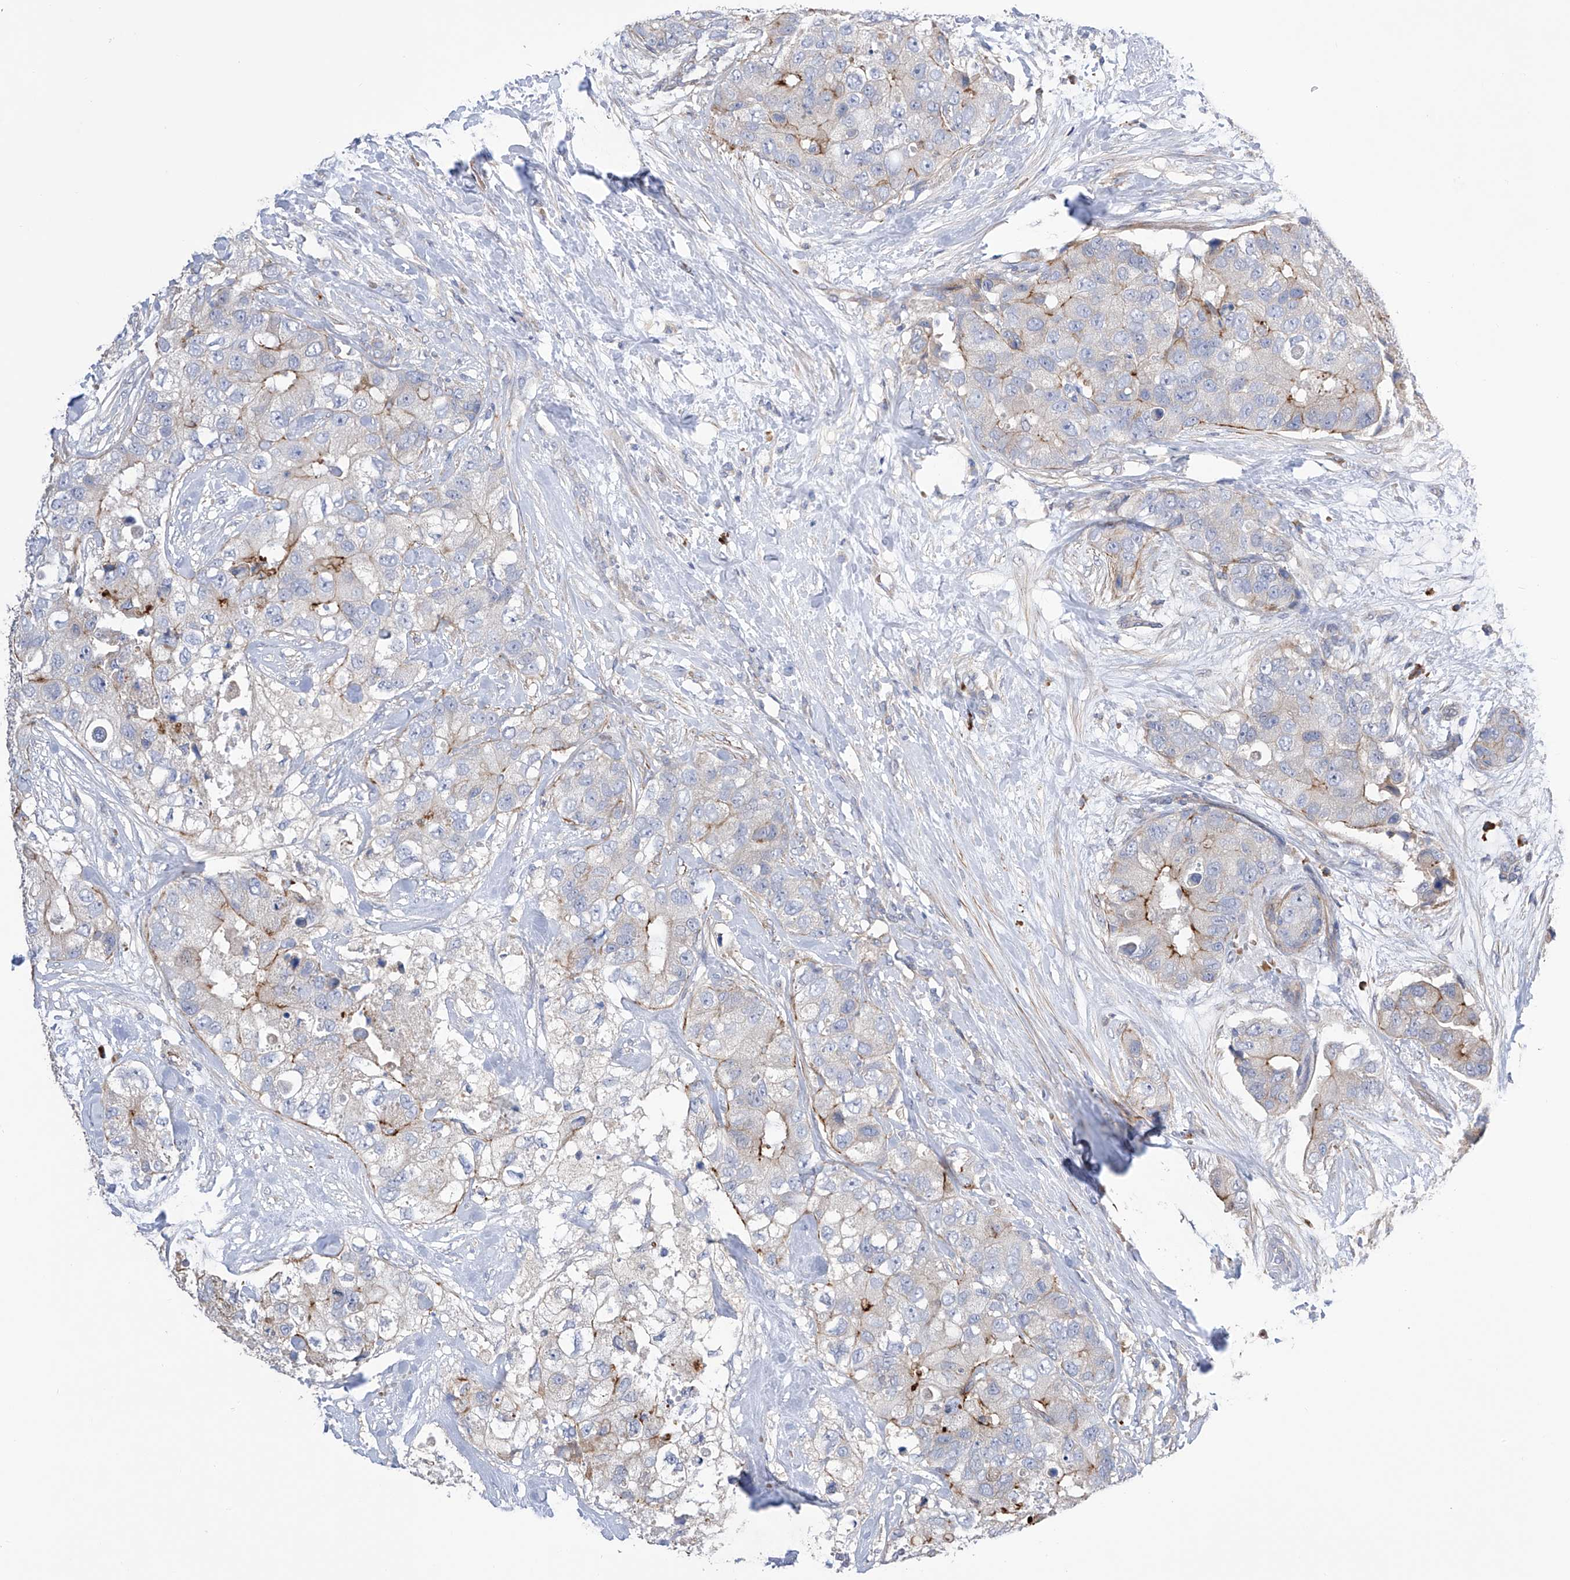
{"staining": {"intensity": "moderate", "quantity": "<25%", "location": "cytoplasmic/membranous"}, "tissue": "breast cancer", "cell_type": "Tumor cells", "image_type": "cancer", "snomed": [{"axis": "morphology", "description": "Duct carcinoma"}, {"axis": "topography", "description": "Breast"}], "caption": "Brown immunohistochemical staining in breast cancer displays moderate cytoplasmic/membranous expression in about <25% of tumor cells.", "gene": "NFATC4", "patient": {"sex": "female", "age": 62}}